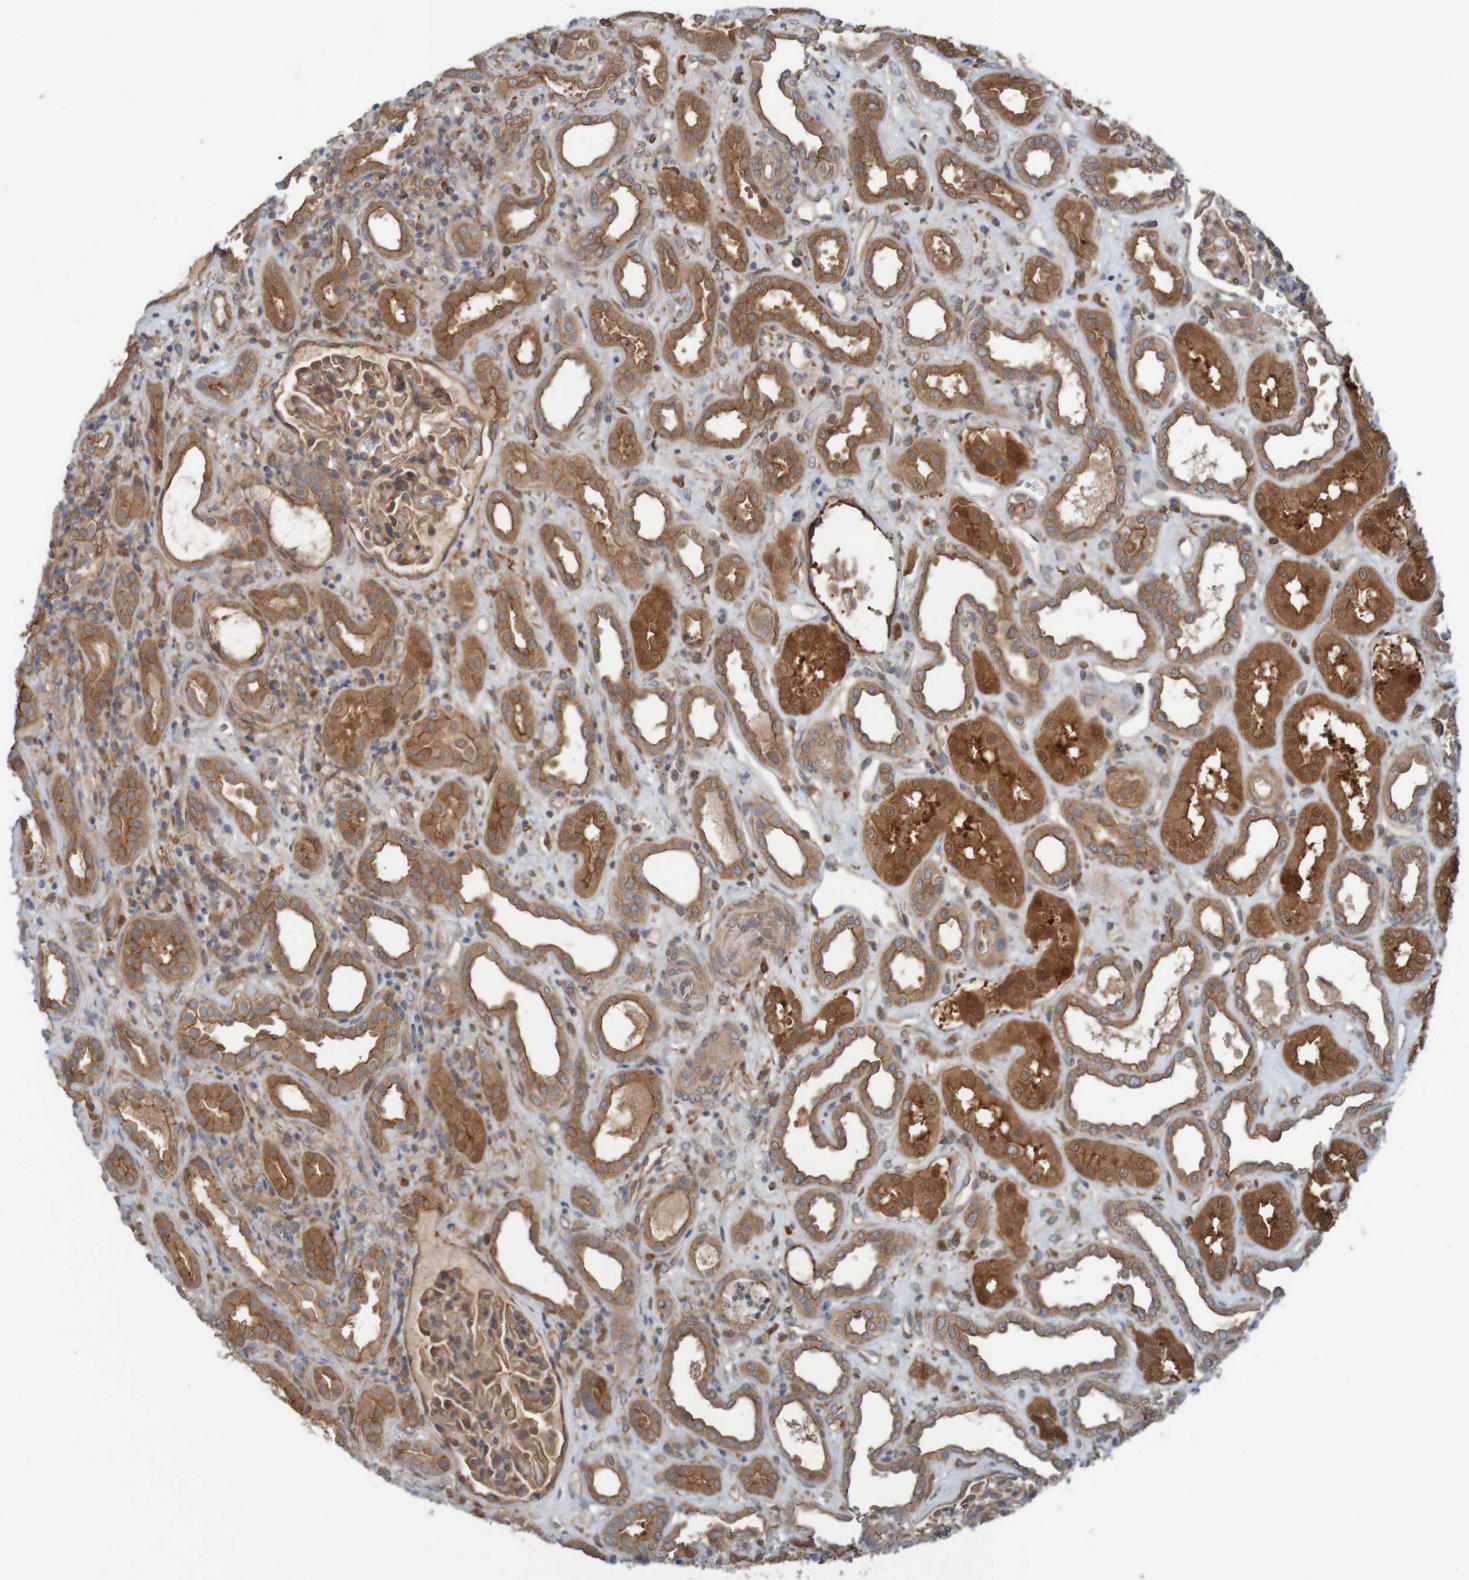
{"staining": {"intensity": "moderate", "quantity": ">75%", "location": "cytoplasmic/membranous"}, "tissue": "kidney", "cell_type": "Cells in glomeruli", "image_type": "normal", "snomed": [{"axis": "morphology", "description": "Normal tissue, NOS"}, {"axis": "topography", "description": "Kidney"}], "caption": "Cells in glomeruli demonstrate medium levels of moderate cytoplasmic/membranous expression in approximately >75% of cells in unremarkable kidney.", "gene": "ARHGEF11", "patient": {"sex": "male", "age": 59}}